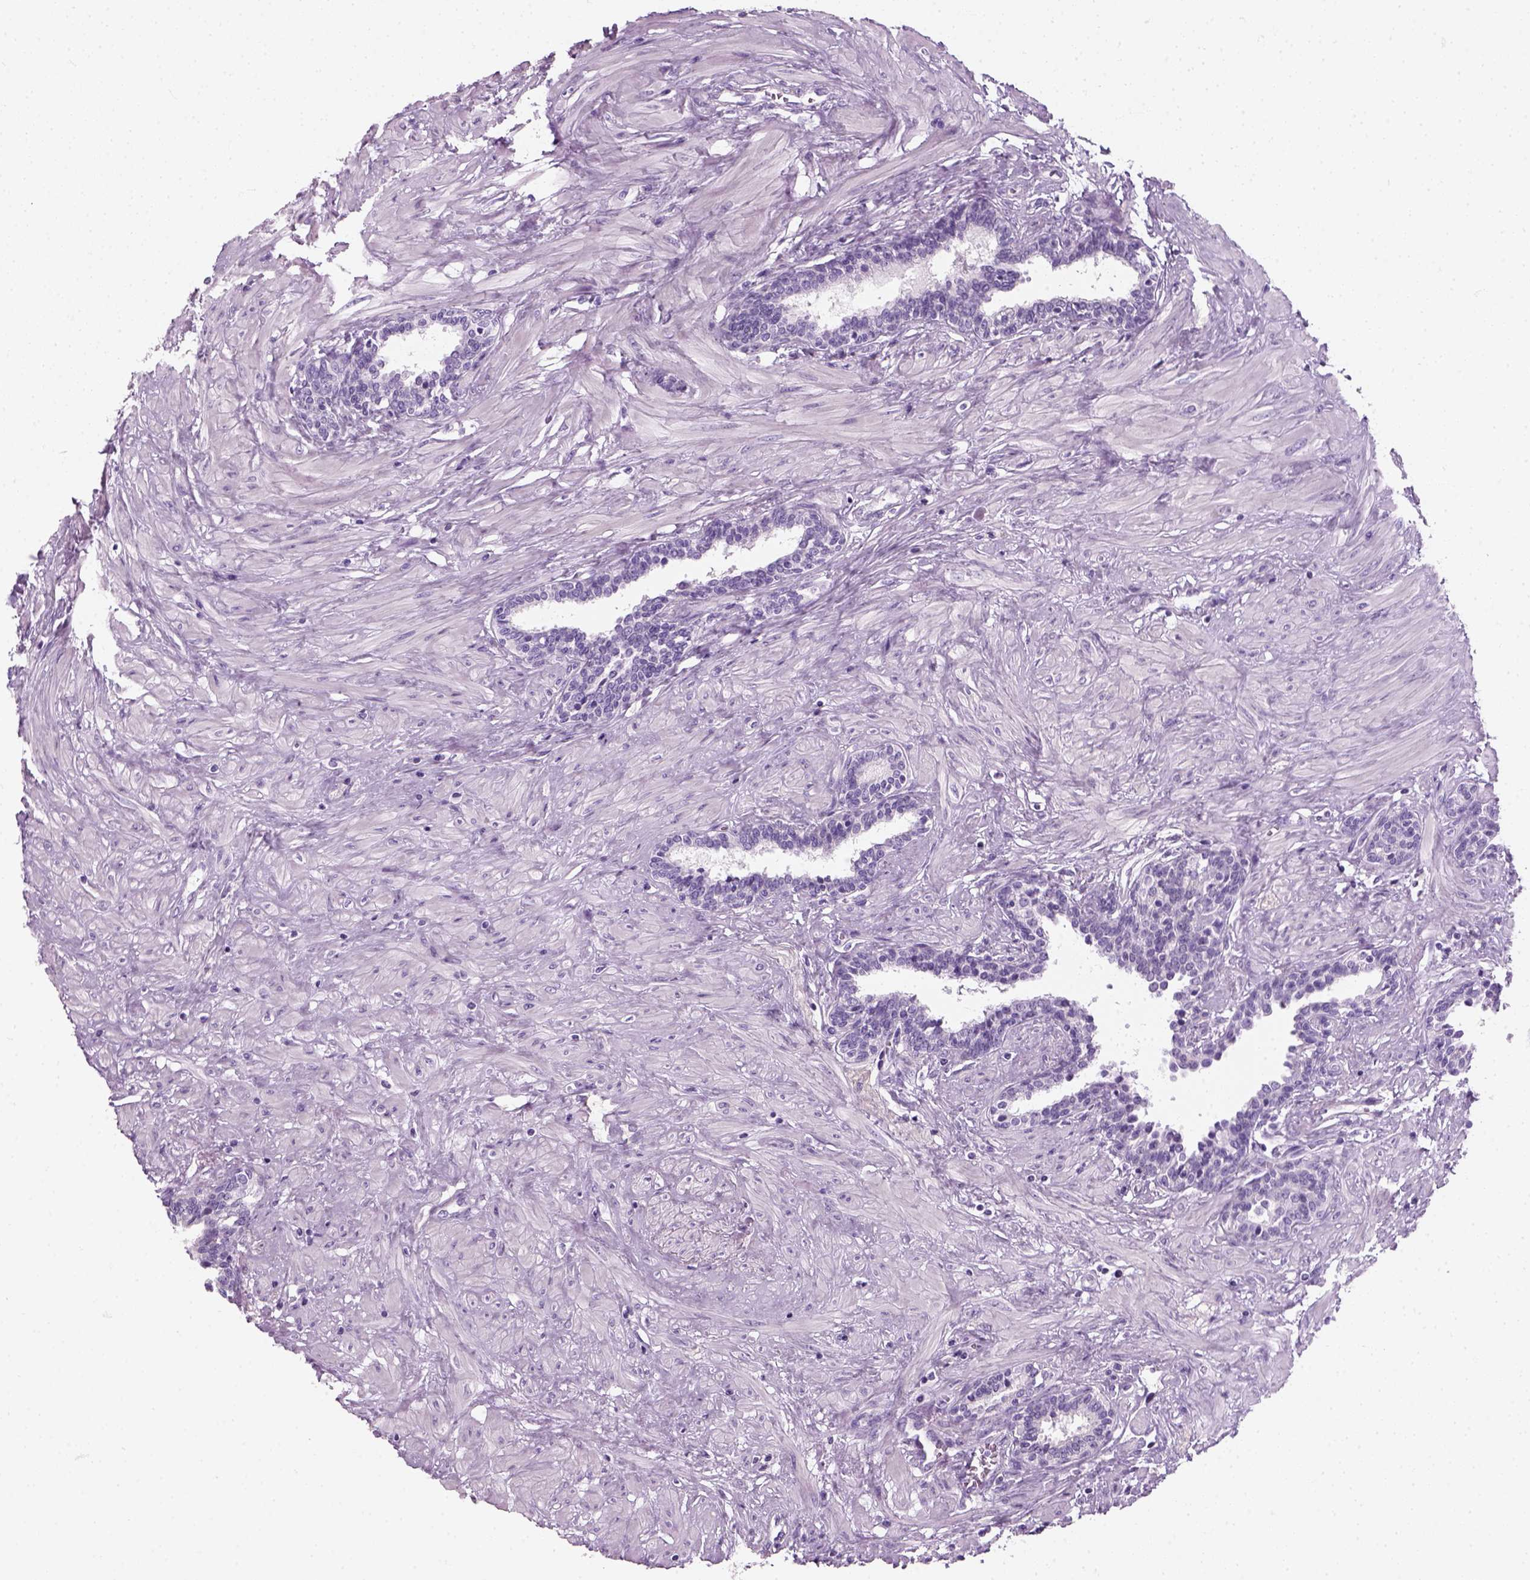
{"staining": {"intensity": "negative", "quantity": "none", "location": "none"}, "tissue": "prostate", "cell_type": "Glandular cells", "image_type": "normal", "snomed": [{"axis": "morphology", "description": "Normal tissue, NOS"}, {"axis": "topography", "description": "Prostate"}], "caption": "Immunohistochemistry (IHC) photomicrograph of unremarkable human prostate stained for a protein (brown), which exhibits no expression in glandular cells.", "gene": "SLC12A5", "patient": {"sex": "male", "age": 55}}